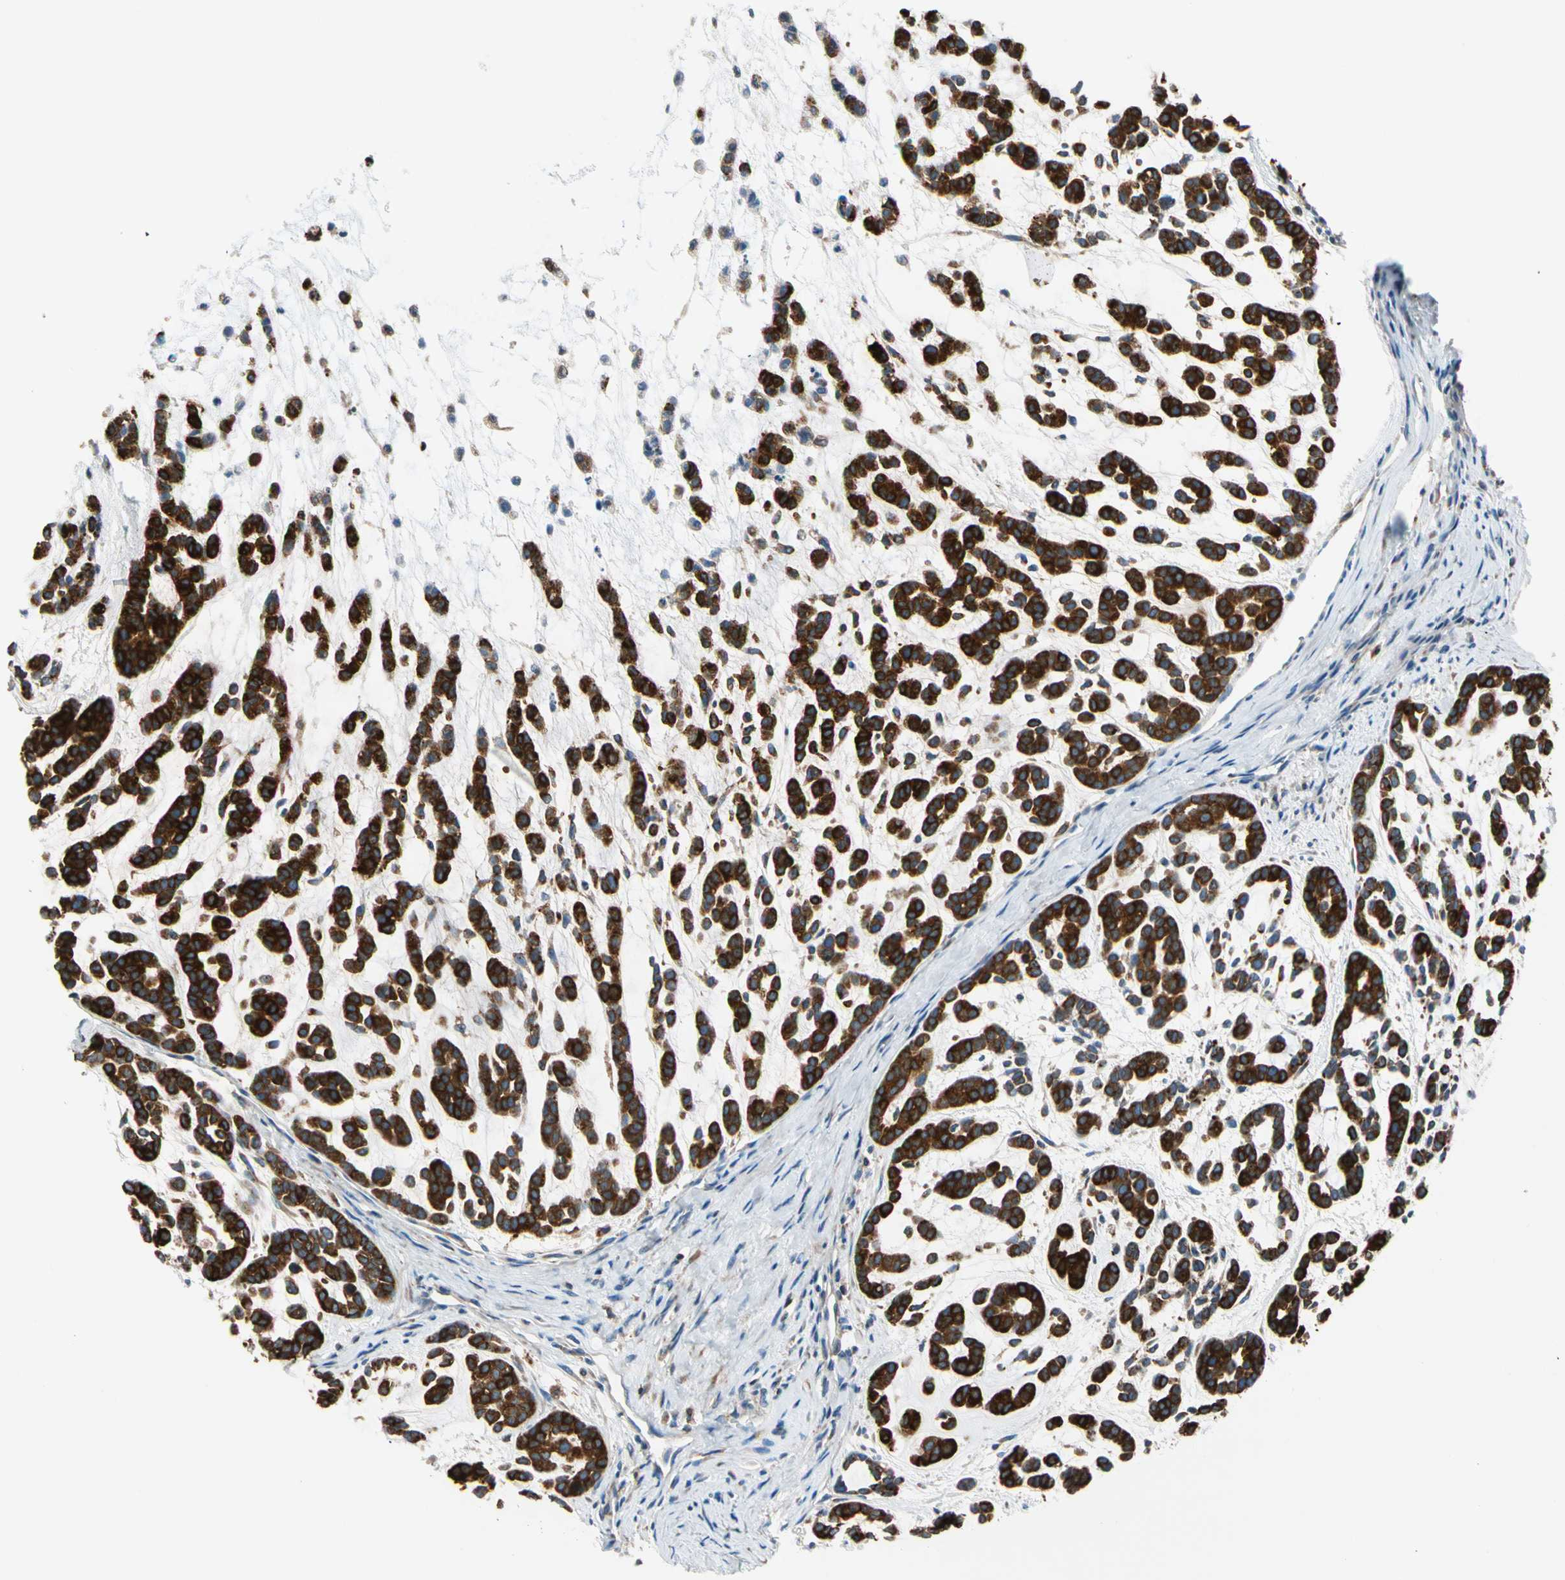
{"staining": {"intensity": "strong", "quantity": ">75%", "location": "cytoplasmic/membranous"}, "tissue": "head and neck cancer", "cell_type": "Tumor cells", "image_type": "cancer", "snomed": [{"axis": "morphology", "description": "Adenocarcinoma, NOS"}, {"axis": "morphology", "description": "Adenoma, NOS"}, {"axis": "topography", "description": "Head-Neck"}], "caption": "The photomicrograph demonstrates staining of head and neck adenocarcinoma, revealing strong cytoplasmic/membranous protein positivity (brown color) within tumor cells.", "gene": "LRPAP1", "patient": {"sex": "female", "age": 55}}